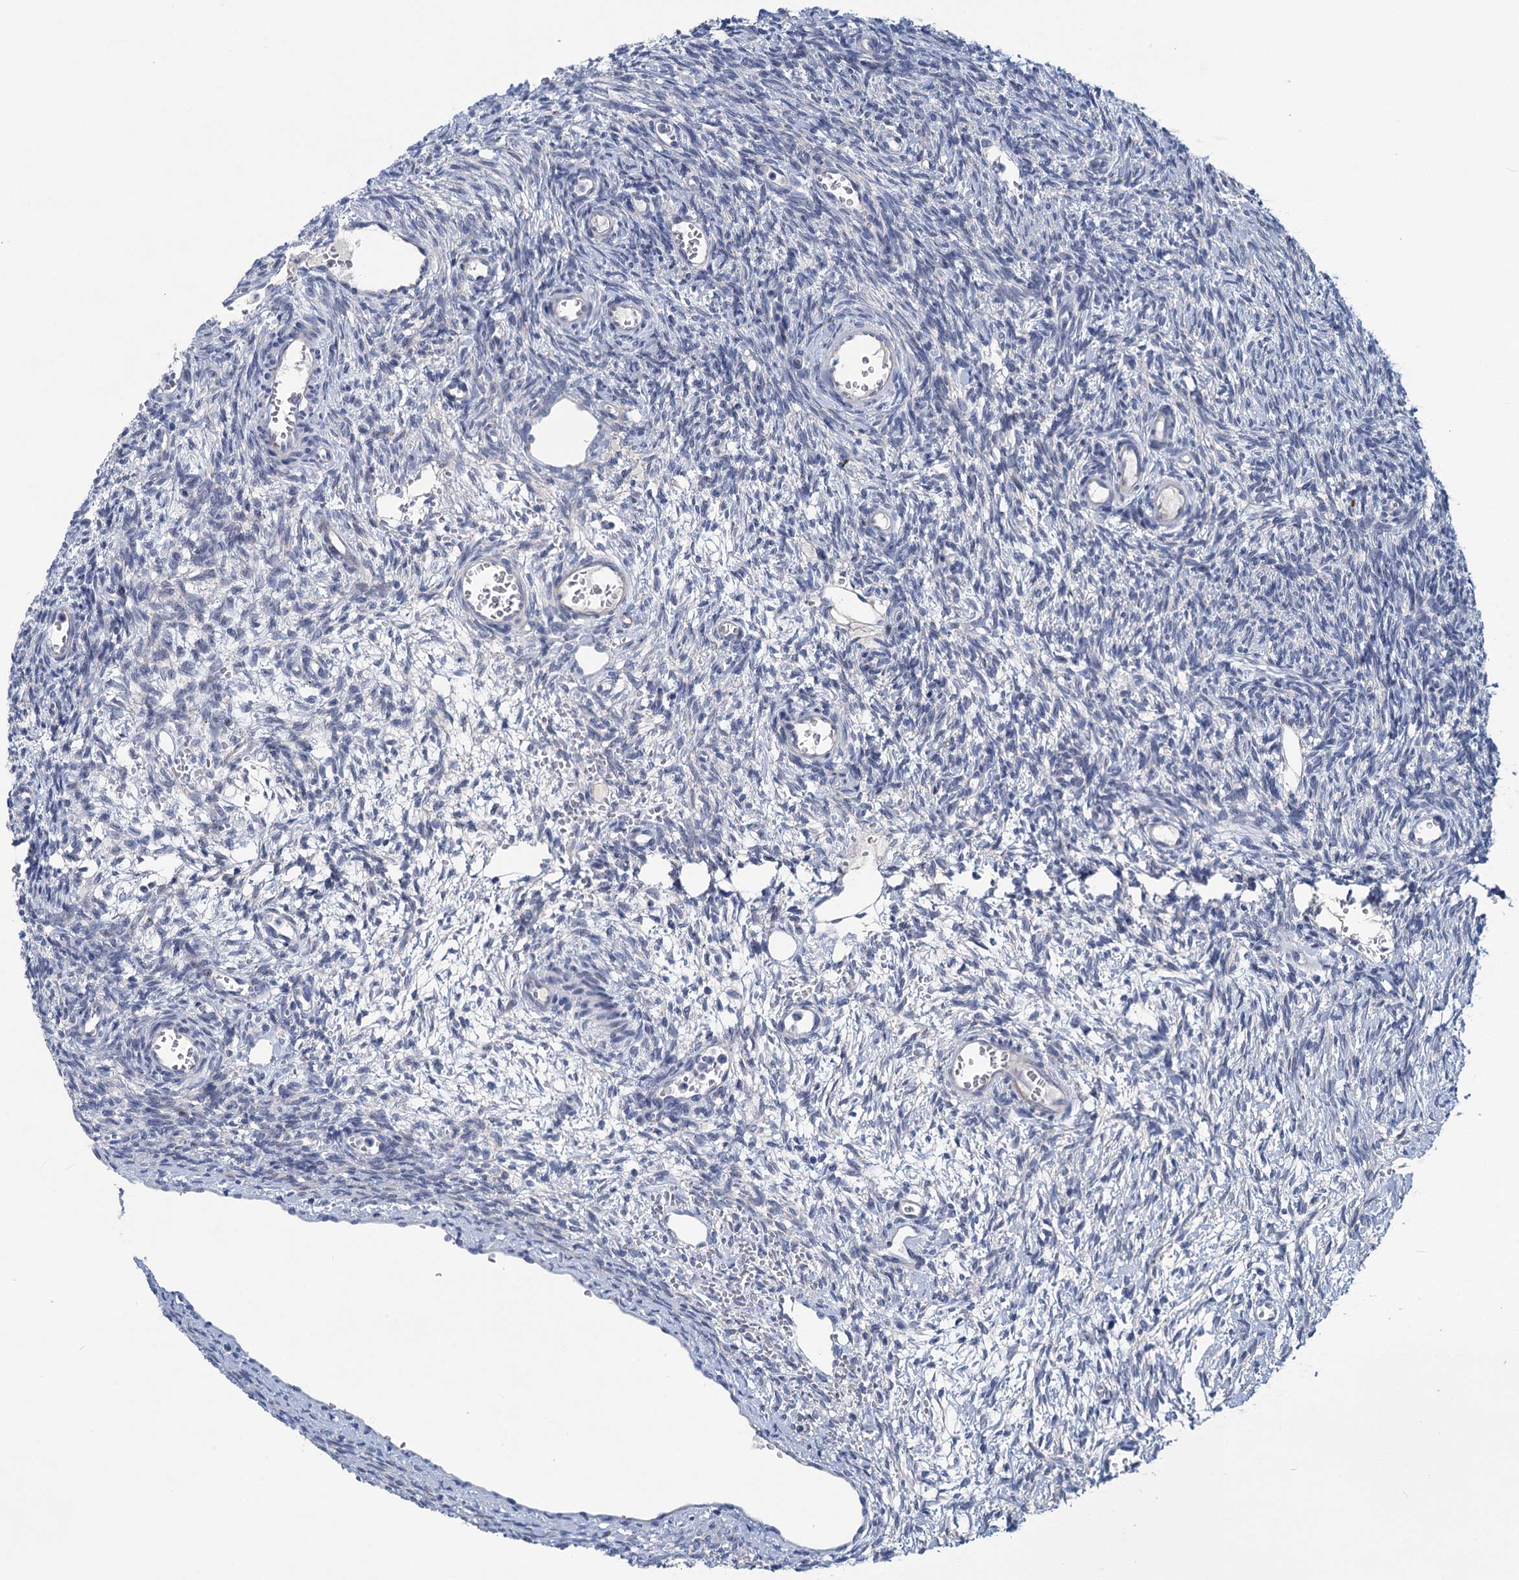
{"staining": {"intensity": "negative", "quantity": "none", "location": "none"}, "tissue": "ovary", "cell_type": "Ovarian stroma cells", "image_type": "normal", "snomed": [{"axis": "morphology", "description": "Normal tissue, NOS"}, {"axis": "topography", "description": "Ovary"}], "caption": "Protein analysis of benign ovary shows no significant positivity in ovarian stroma cells. (Stains: DAB (3,3'-diaminobenzidine) immunohistochemistry with hematoxylin counter stain, Microscopy: brightfield microscopy at high magnification).", "gene": "CHDH", "patient": {"sex": "female", "age": 39}}